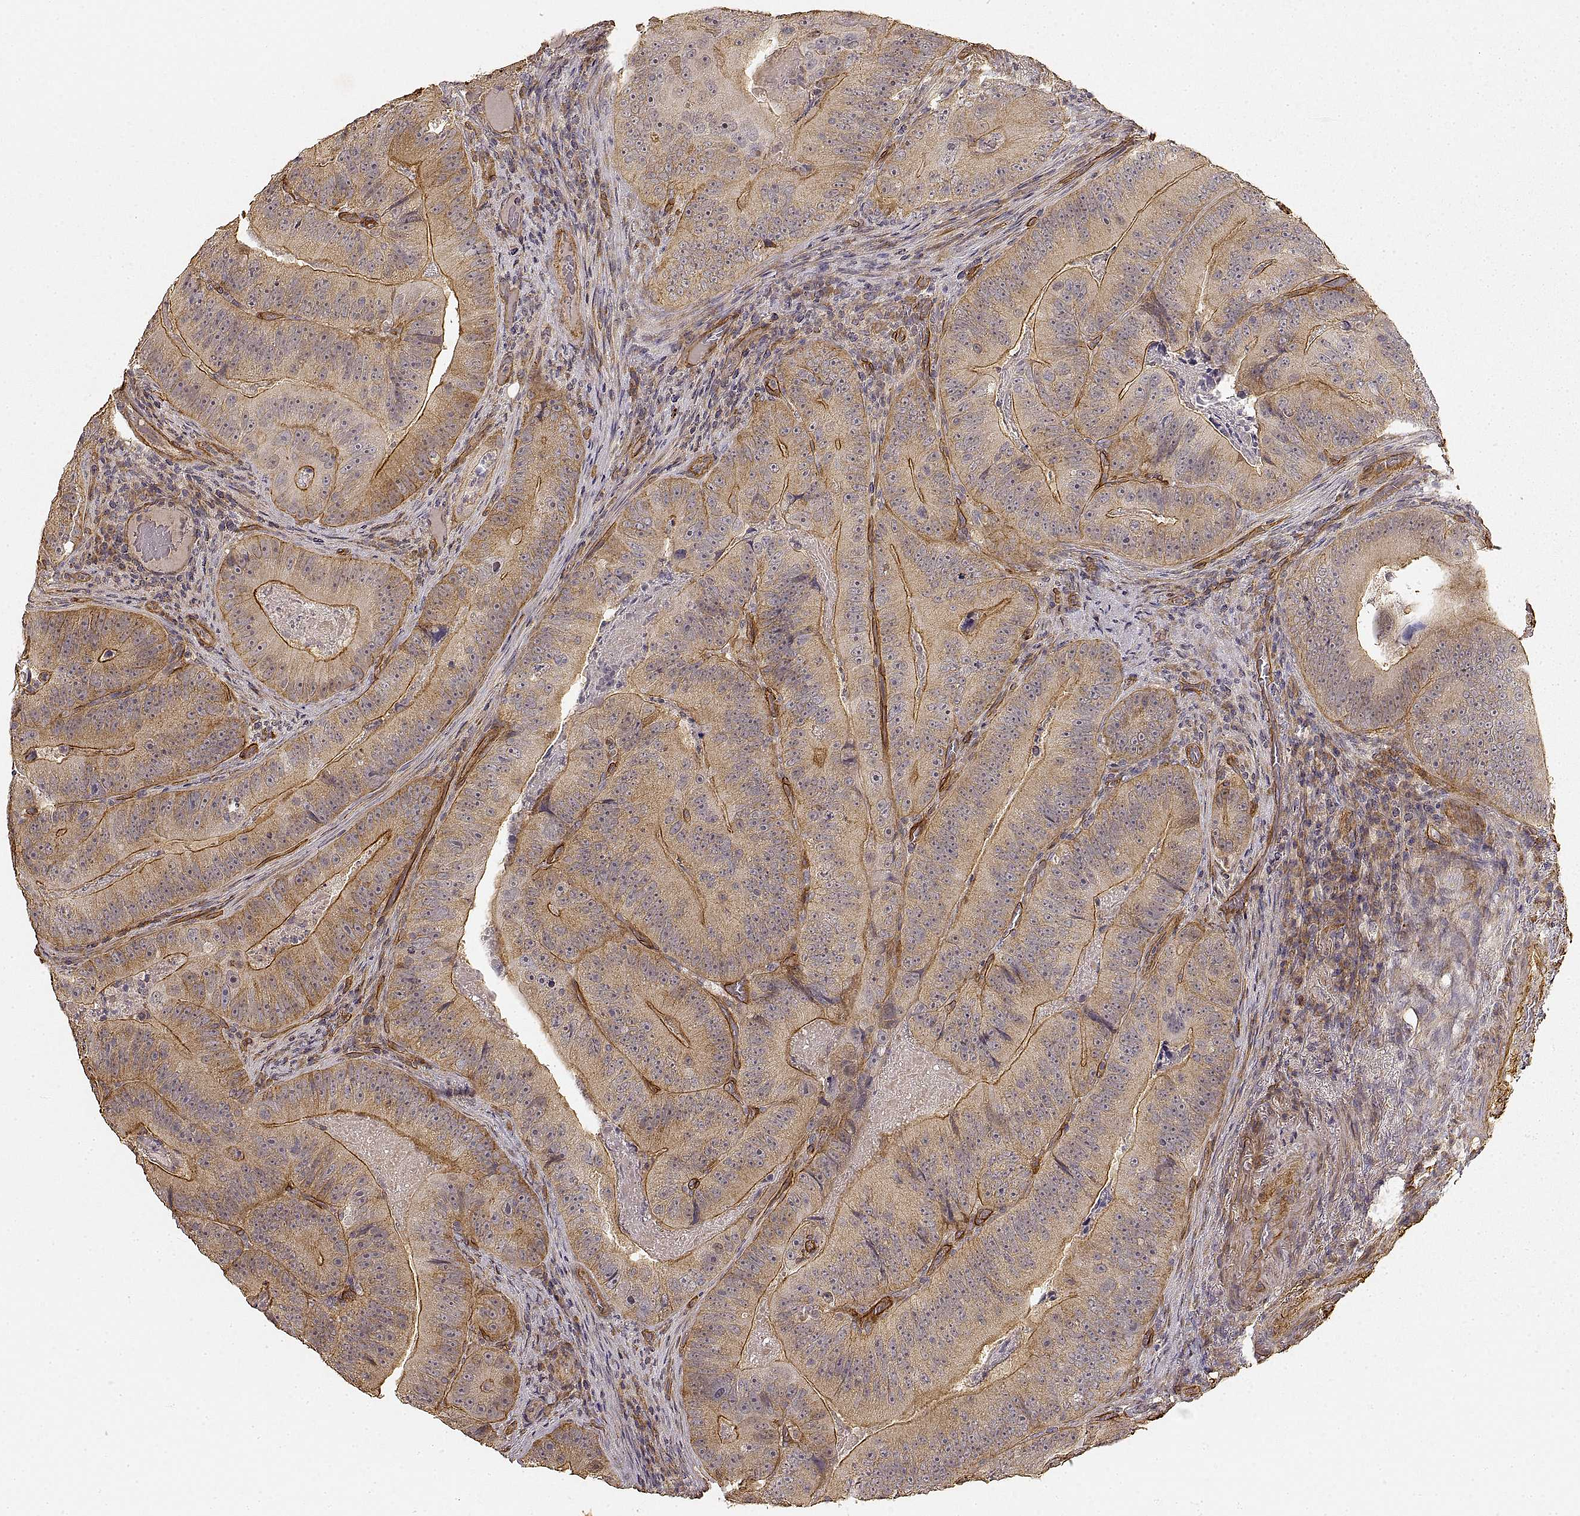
{"staining": {"intensity": "moderate", "quantity": ">75%", "location": "cytoplasmic/membranous"}, "tissue": "colorectal cancer", "cell_type": "Tumor cells", "image_type": "cancer", "snomed": [{"axis": "morphology", "description": "Adenocarcinoma, NOS"}, {"axis": "topography", "description": "Colon"}], "caption": "Colorectal cancer (adenocarcinoma) stained for a protein demonstrates moderate cytoplasmic/membranous positivity in tumor cells.", "gene": "LAMA4", "patient": {"sex": "female", "age": 86}}